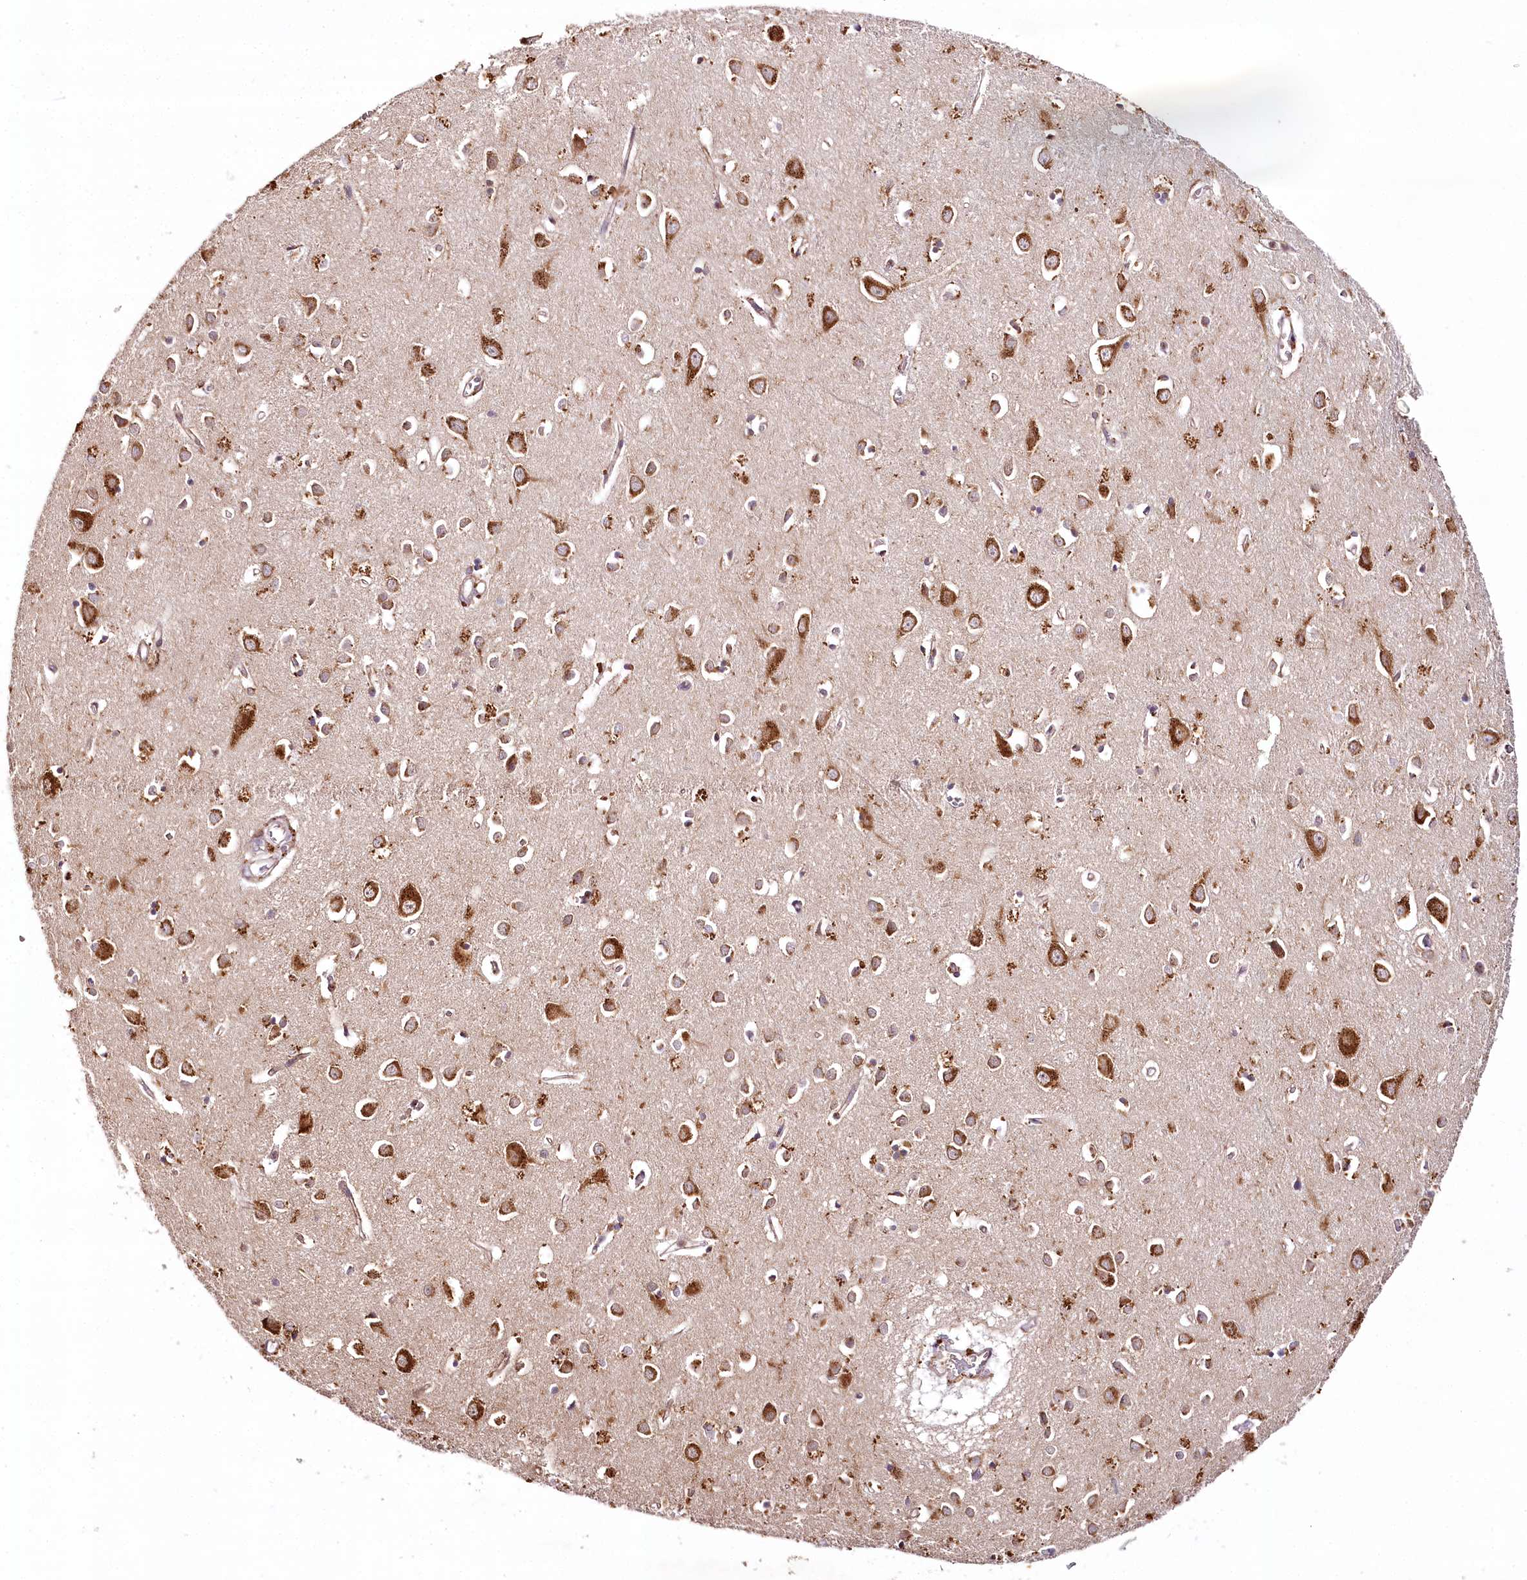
{"staining": {"intensity": "moderate", "quantity": ">75%", "location": "cytoplasmic/membranous"}, "tissue": "cerebral cortex", "cell_type": "Endothelial cells", "image_type": "normal", "snomed": [{"axis": "morphology", "description": "Normal tissue, NOS"}, {"axis": "topography", "description": "Cerebral cortex"}], "caption": "Immunohistochemistry (IHC) micrograph of unremarkable cerebral cortex stained for a protein (brown), which displays medium levels of moderate cytoplasmic/membranous expression in approximately >75% of endothelial cells.", "gene": "COPG1", "patient": {"sex": "female", "age": 64}}